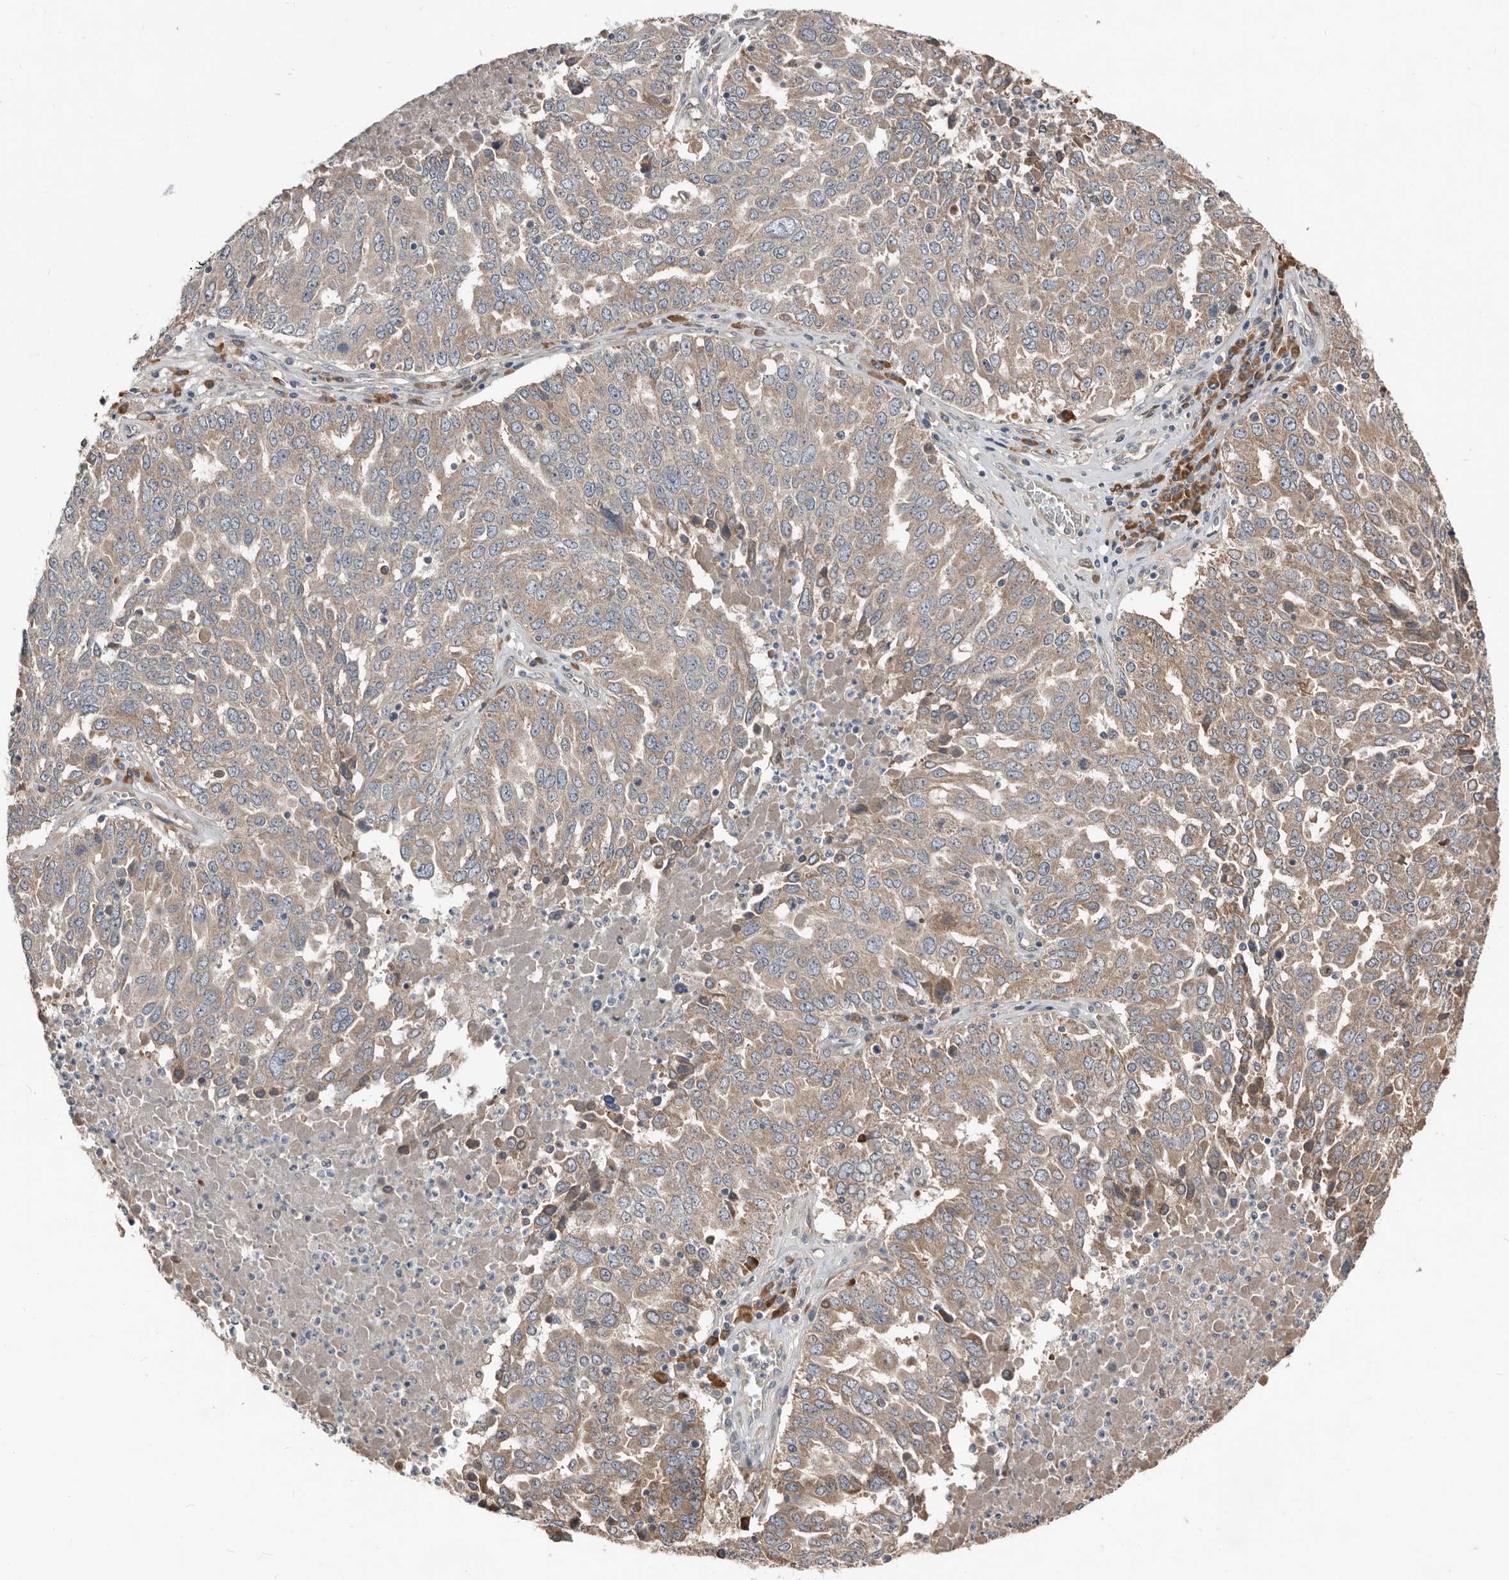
{"staining": {"intensity": "moderate", "quantity": "<25%", "location": "cytoplasmic/membranous"}, "tissue": "ovarian cancer", "cell_type": "Tumor cells", "image_type": "cancer", "snomed": [{"axis": "morphology", "description": "Carcinoma, endometroid"}, {"axis": "topography", "description": "Ovary"}], "caption": "This micrograph reveals immunohistochemistry staining of human ovarian endometroid carcinoma, with low moderate cytoplasmic/membranous positivity in about <25% of tumor cells.", "gene": "AKNAD1", "patient": {"sex": "female", "age": 62}}